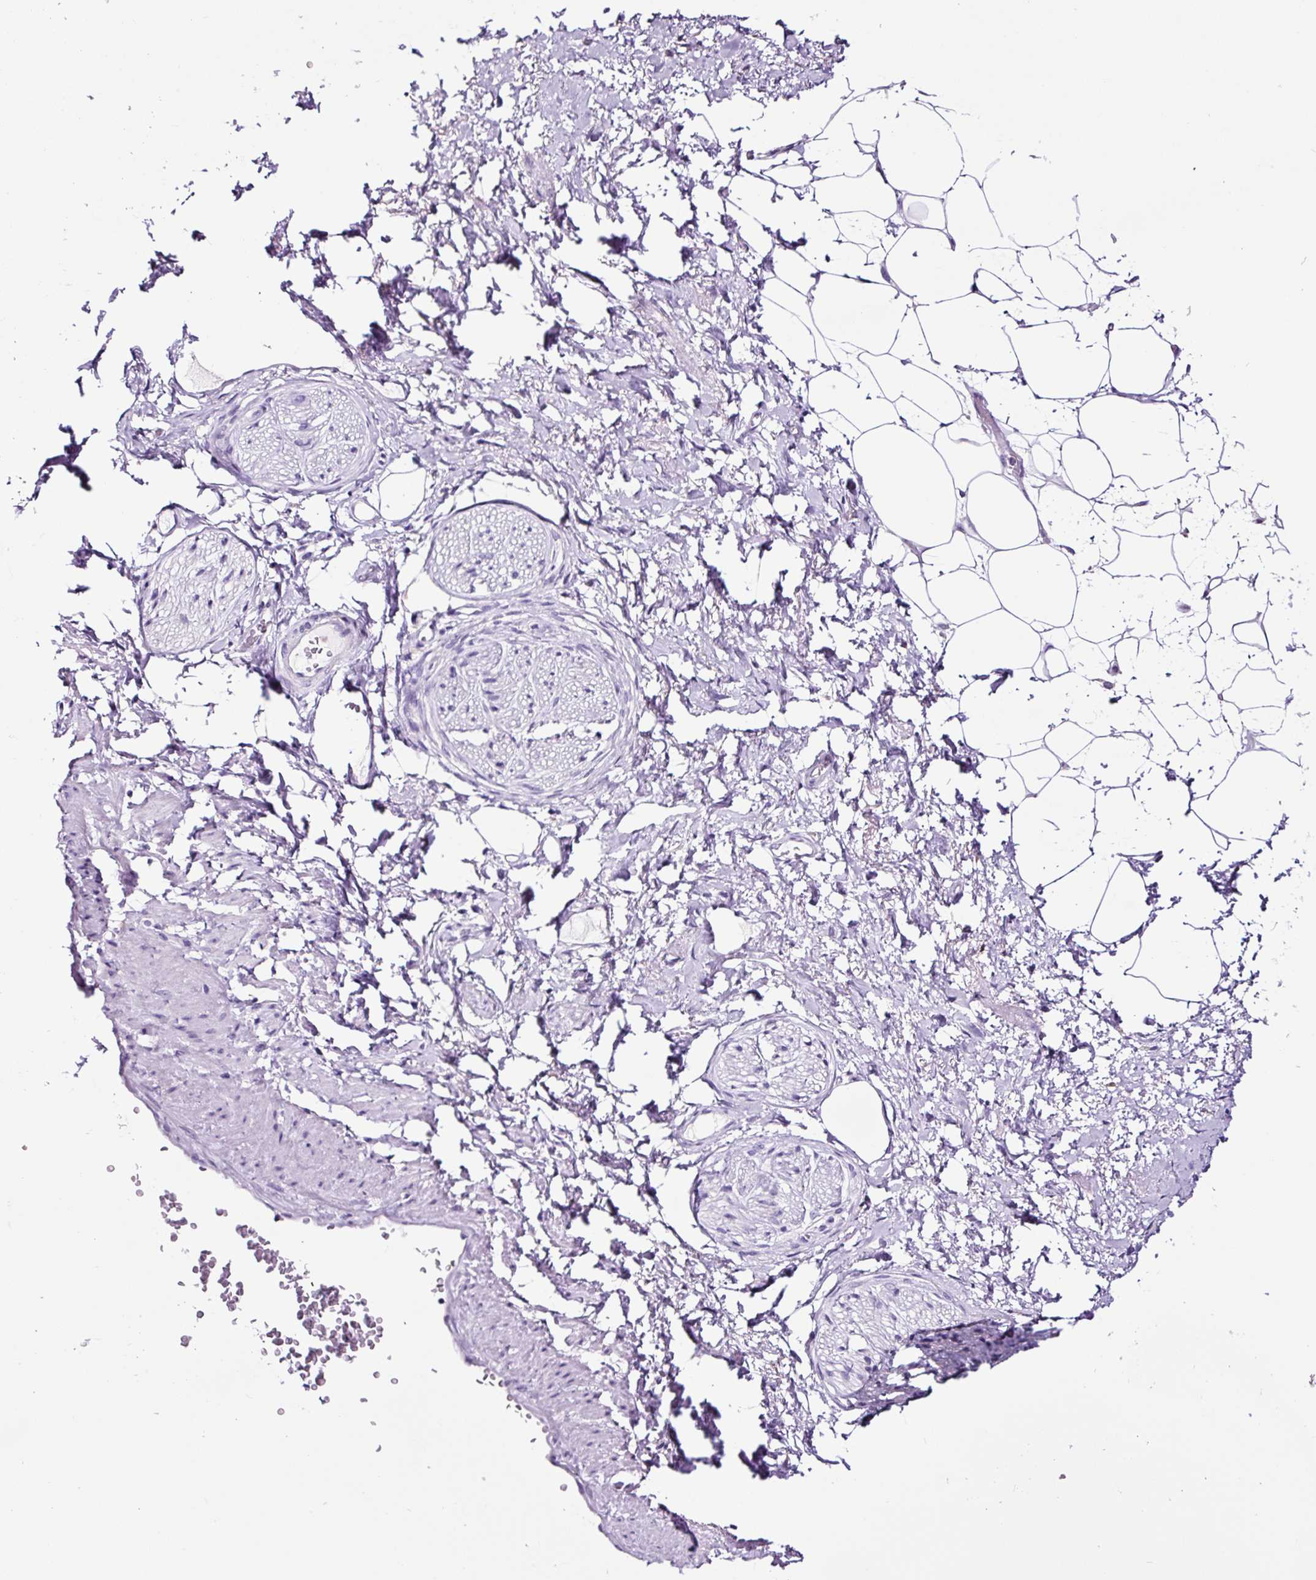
{"staining": {"intensity": "negative", "quantity": "none", "location": "none"}, "tissue": "adipose tissue", "cell_type": "Adipocytes", "image_type": "normal", "snomed": [{"axis": "morphology", "description": "Normal tissue, NOS"}, {"axis": "topography", "description": "Vagina"}, {"axis": "topography", "description": "Peripheral nerve tissue"}], "caption": "The photomicrograph displays no significant positivity in adipocytes of adipose tissue. (DAB (3,3'-diaminobenzidine) immunohistochemistry (IHC) with hematoxylin counter stain).", "gene": "FBXL7", "patient": {"sex": "female", "age": 71}}